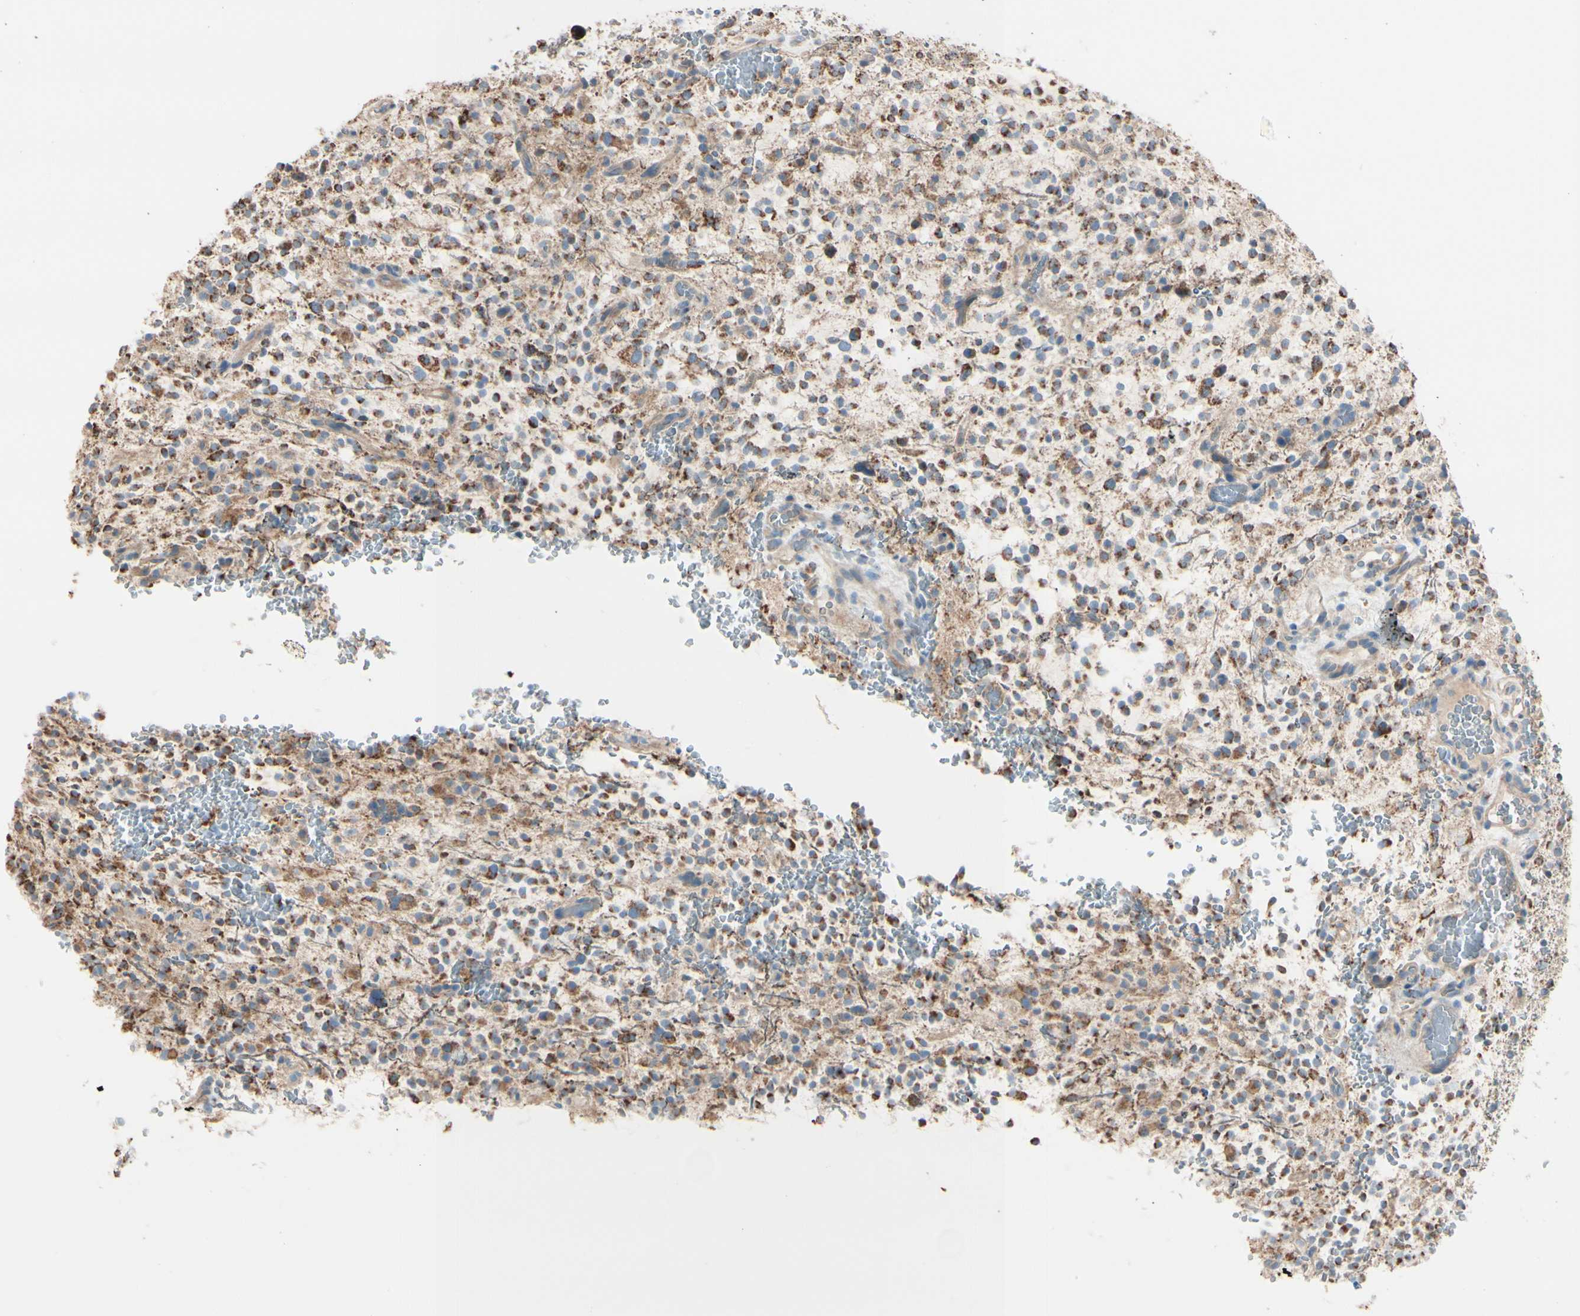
{"staining": {"intensity": "moderate", "quantity": ">75%", "location": "cytoplasmic/membranous"}, "tissue": "glioma", "cell_type": "Tumor cells", "image_type": "cancer", "snomed": [{"axis": "morphology", "description": "Glioma, malignant, High grade"}, {"axis": "topography", "description": "Brain"}], "caption": "Protein staining of malignant glioma (high-grade) tissue reveals moderate cytoplasmic/membranous positivity in about >75% of tumor cells. (Stains: DAB in brown, nuclei in blue, Microscopy: brightfield microscopy at high magnification).", "gene": "EPHA3", "patient": {"sex": "male", "age": 48}}